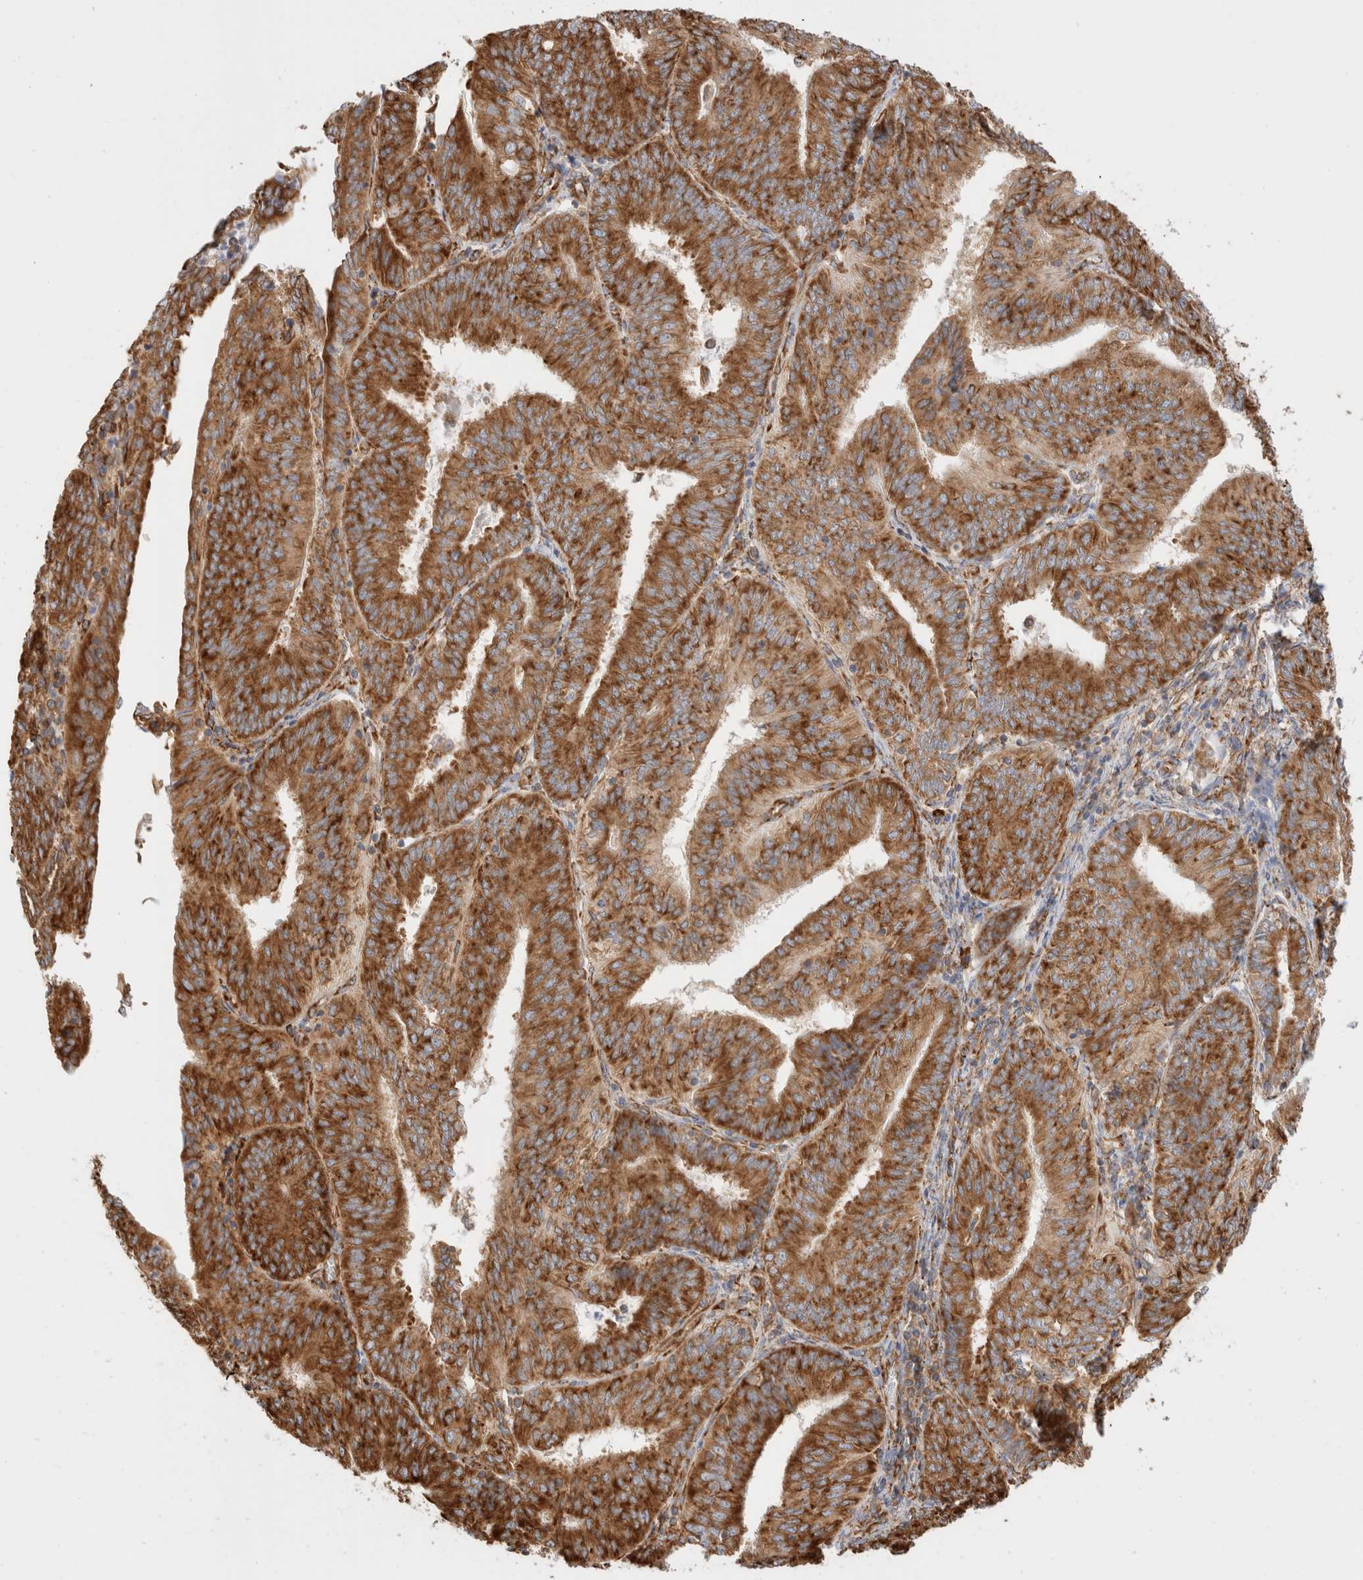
{"staining": {"intensity": "strong", "quantity": ">75%", "location": "cytoplasmic/membranous"}, "tissue": "endometrial cancer", "cell_type": "Tumor cells", "image_type": "cancer", "snomed": [{"axis": "morphology", "description": "Adenocarcinoma, NOS"}, {"axis": "topography", "description": "Endometrium"}], "caption": "Endometrial adenocarcinoma stained with a brown dye exhibits strong cytoplasmic/membranous positive positivity in approximately >75% of tumor cells.", "gene": "ZC2HC1A", "patient": {"sex": "female", "age": 58}}